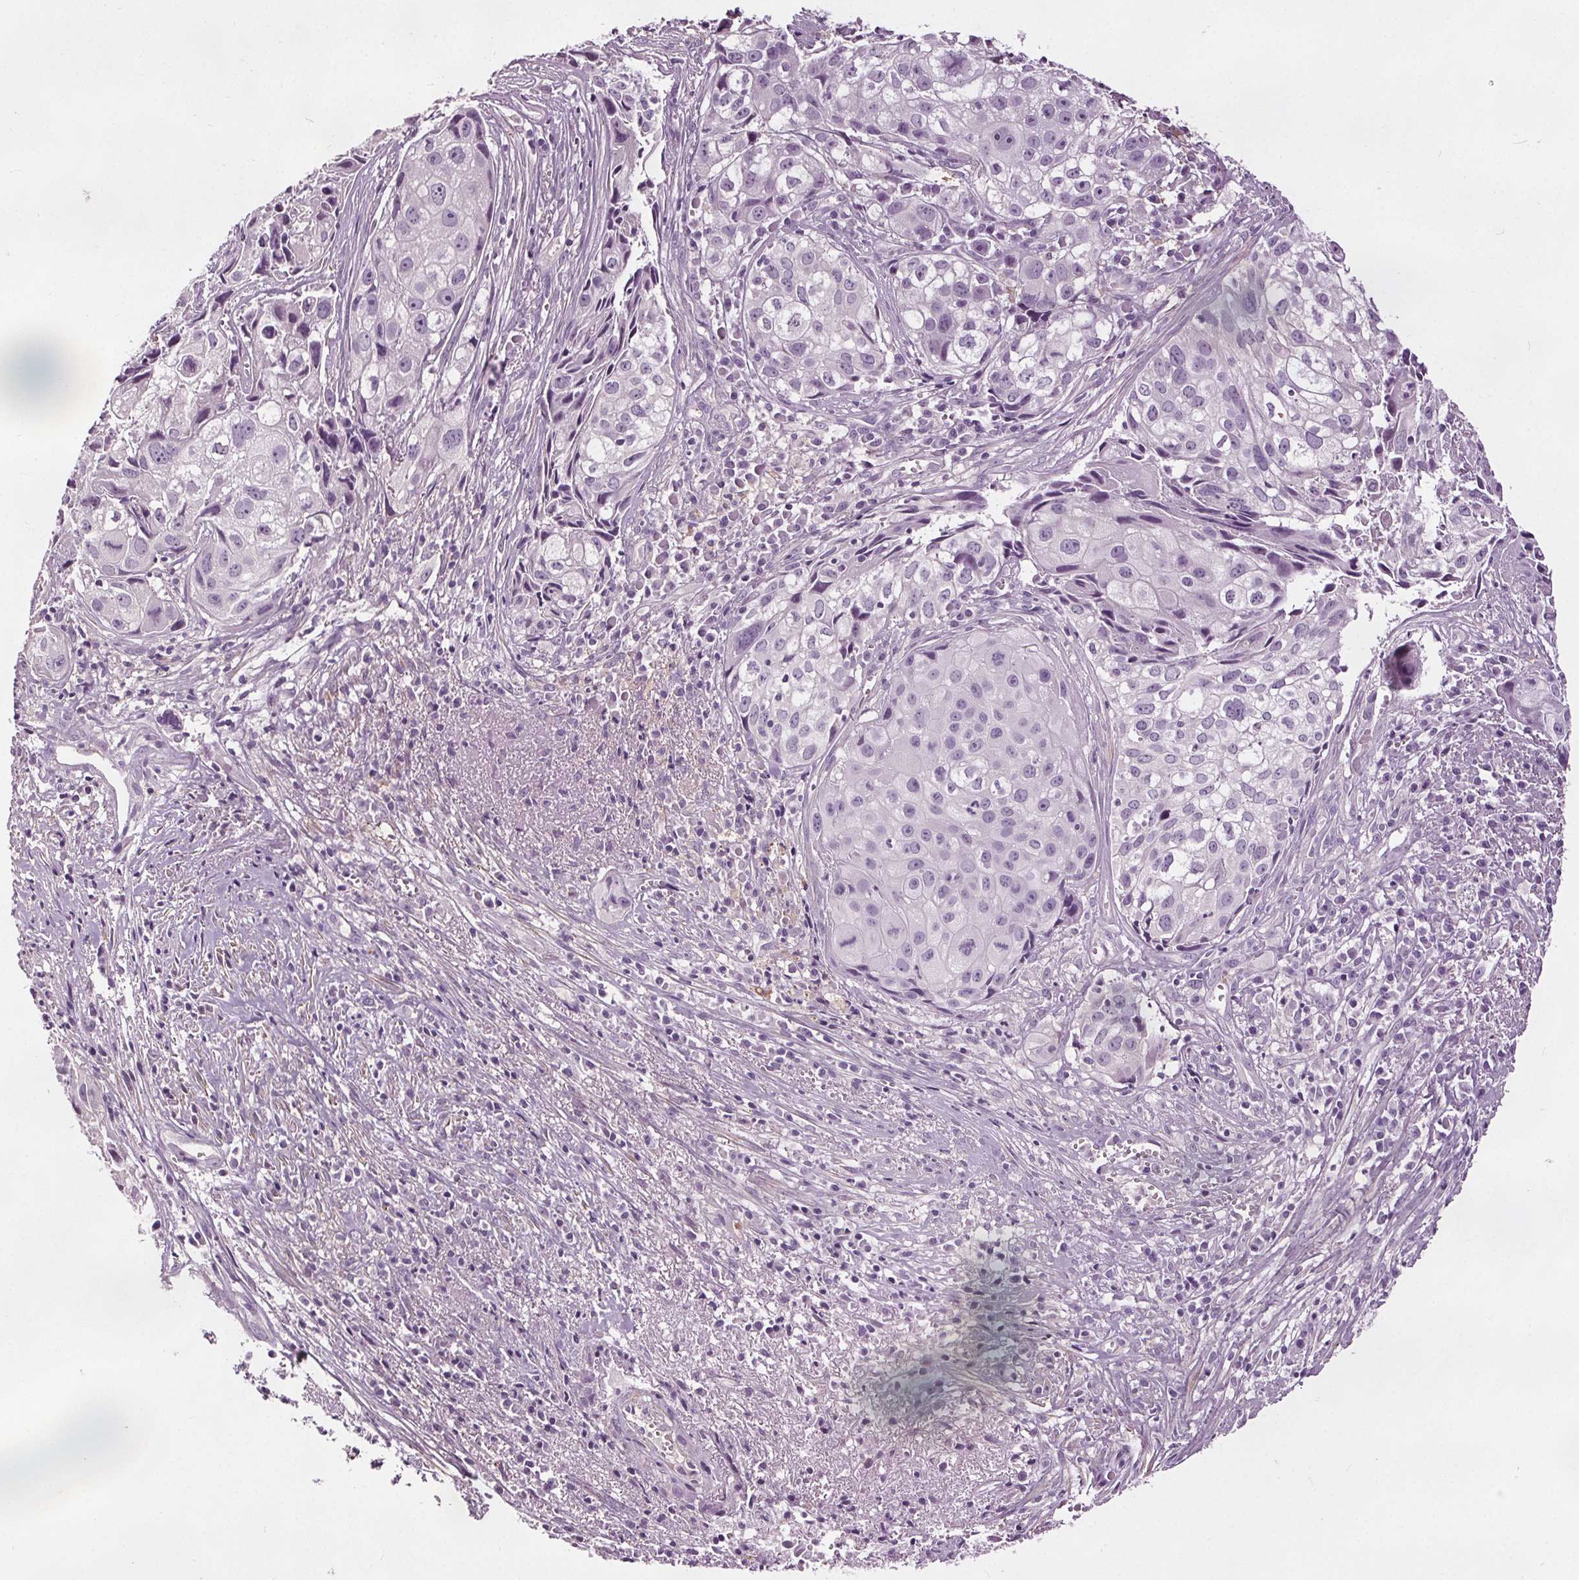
{"staining": {"intensity": "negative", "quantity": "none", "location": "none"}, "tissue": "cervical cancer", "cell_type": "Tumor cells", "image_type": "cancer", "snomed": [{"axis": "morphology", "description": "Squamous cell carcinoma, NOS"}, {"axis": "topography", "description": "Cervix"}], "caption": "This histopathology image is of cervical cancer (squamous cell carcinoma) stained with immunohistochemistry to label a protein in brown with the nuclei are counter-stained blue. There is no positivity in tumor cells.", "gene": "RASA1", "patient": {"sex": "female", "age": 53}}